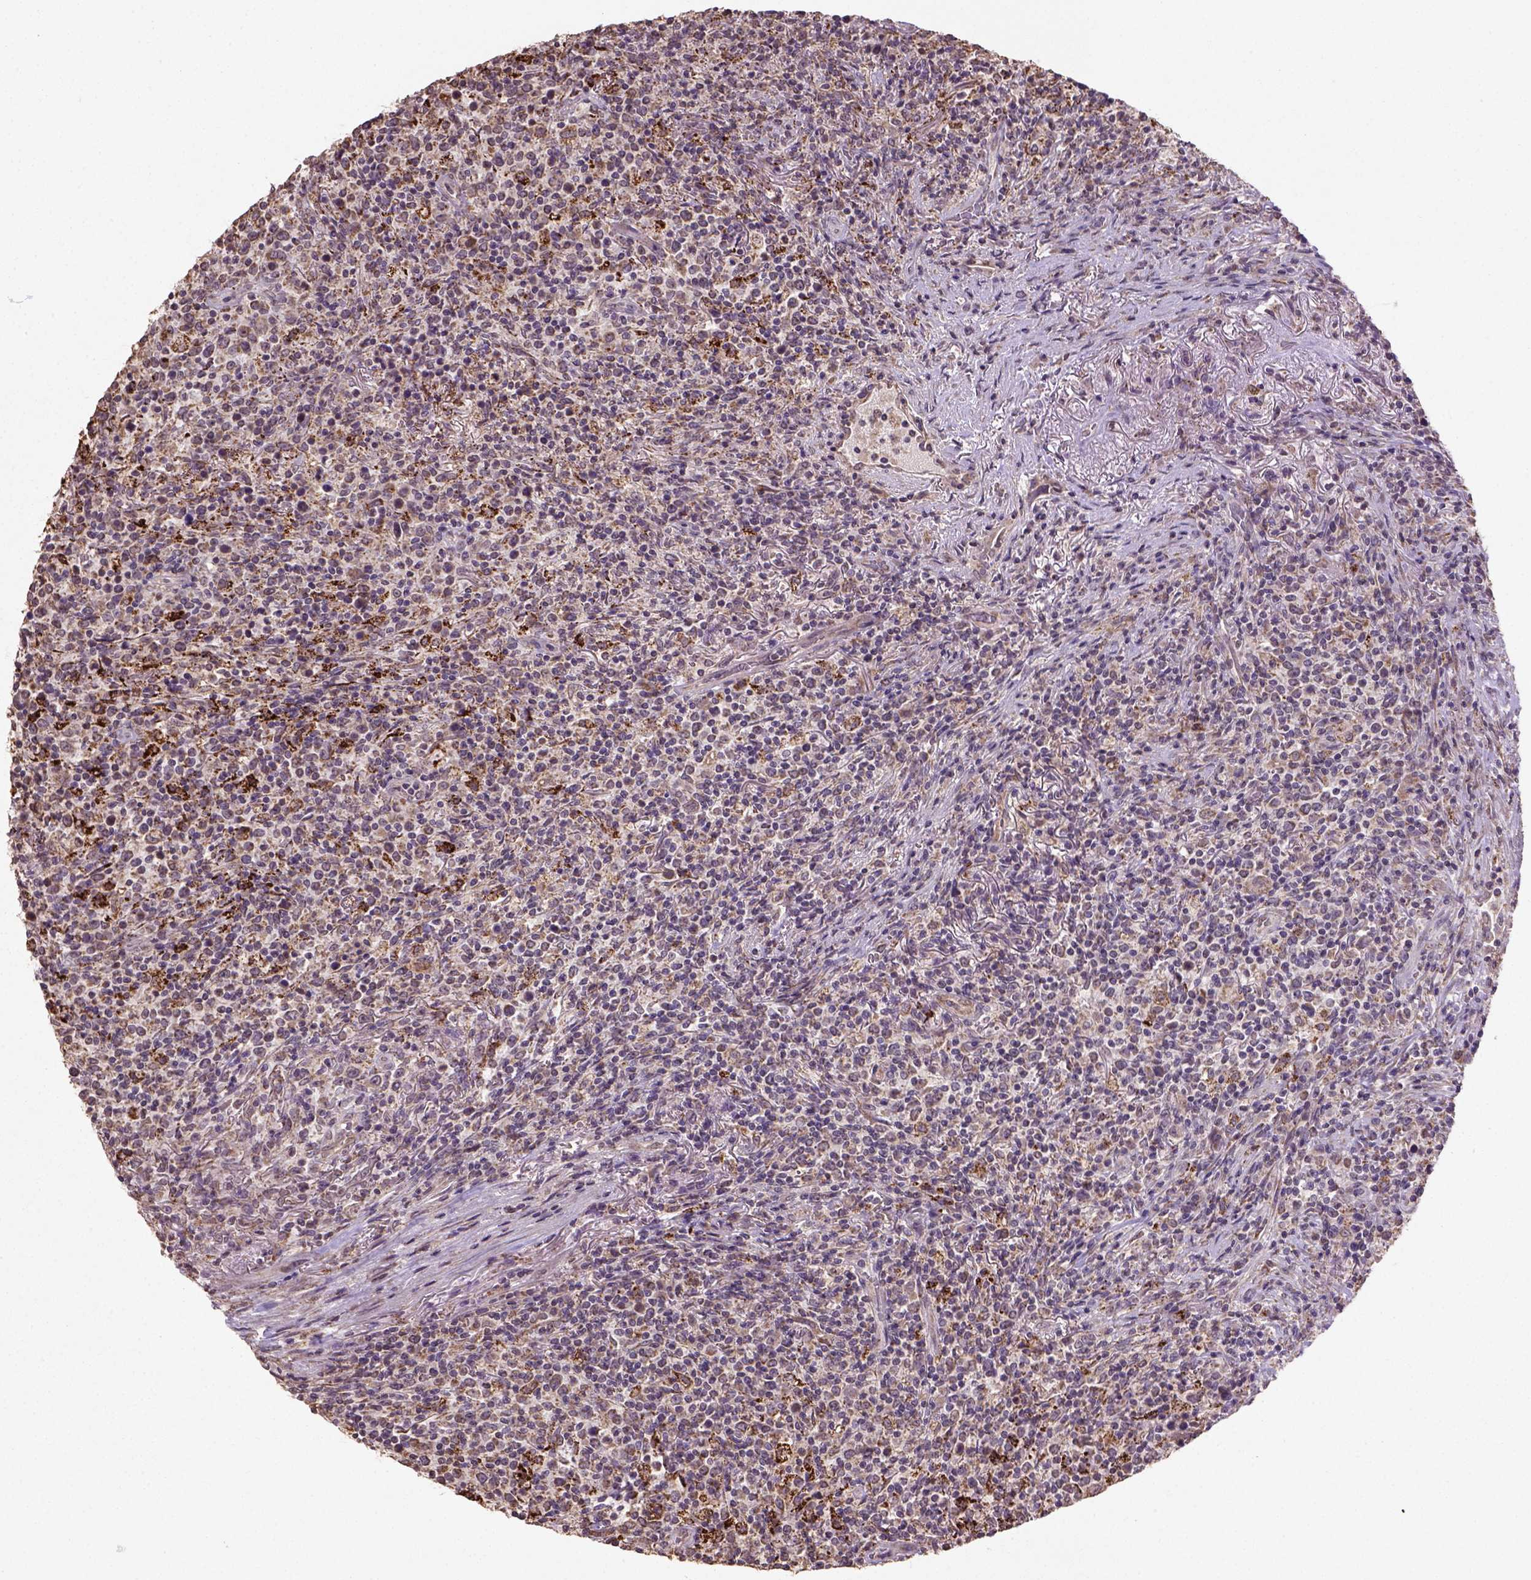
{"staining": {"intensity": "weak", "quantity": ">75%", "location": "cytoplasmic/membranous"}, "tissue": "lymphoma", "cell_type": "Tumor cells", "image_type": "cancer", "snomed": [{"axis": "morphology", "description": "Malignant lymphoma, non-Hodgkin's type, High grade"}, {"axis": "topography", "description": "Lung"}], "caption": "Immunohistochemistry histopathology image of human lymphoma stained for a protein (brown), which demonstrates low levels of weak cytoplasmic/membranous staining in about >75% of tumor cells.", "gene": "NUDT10", "patient": {"sex": "male", "age": 79}}